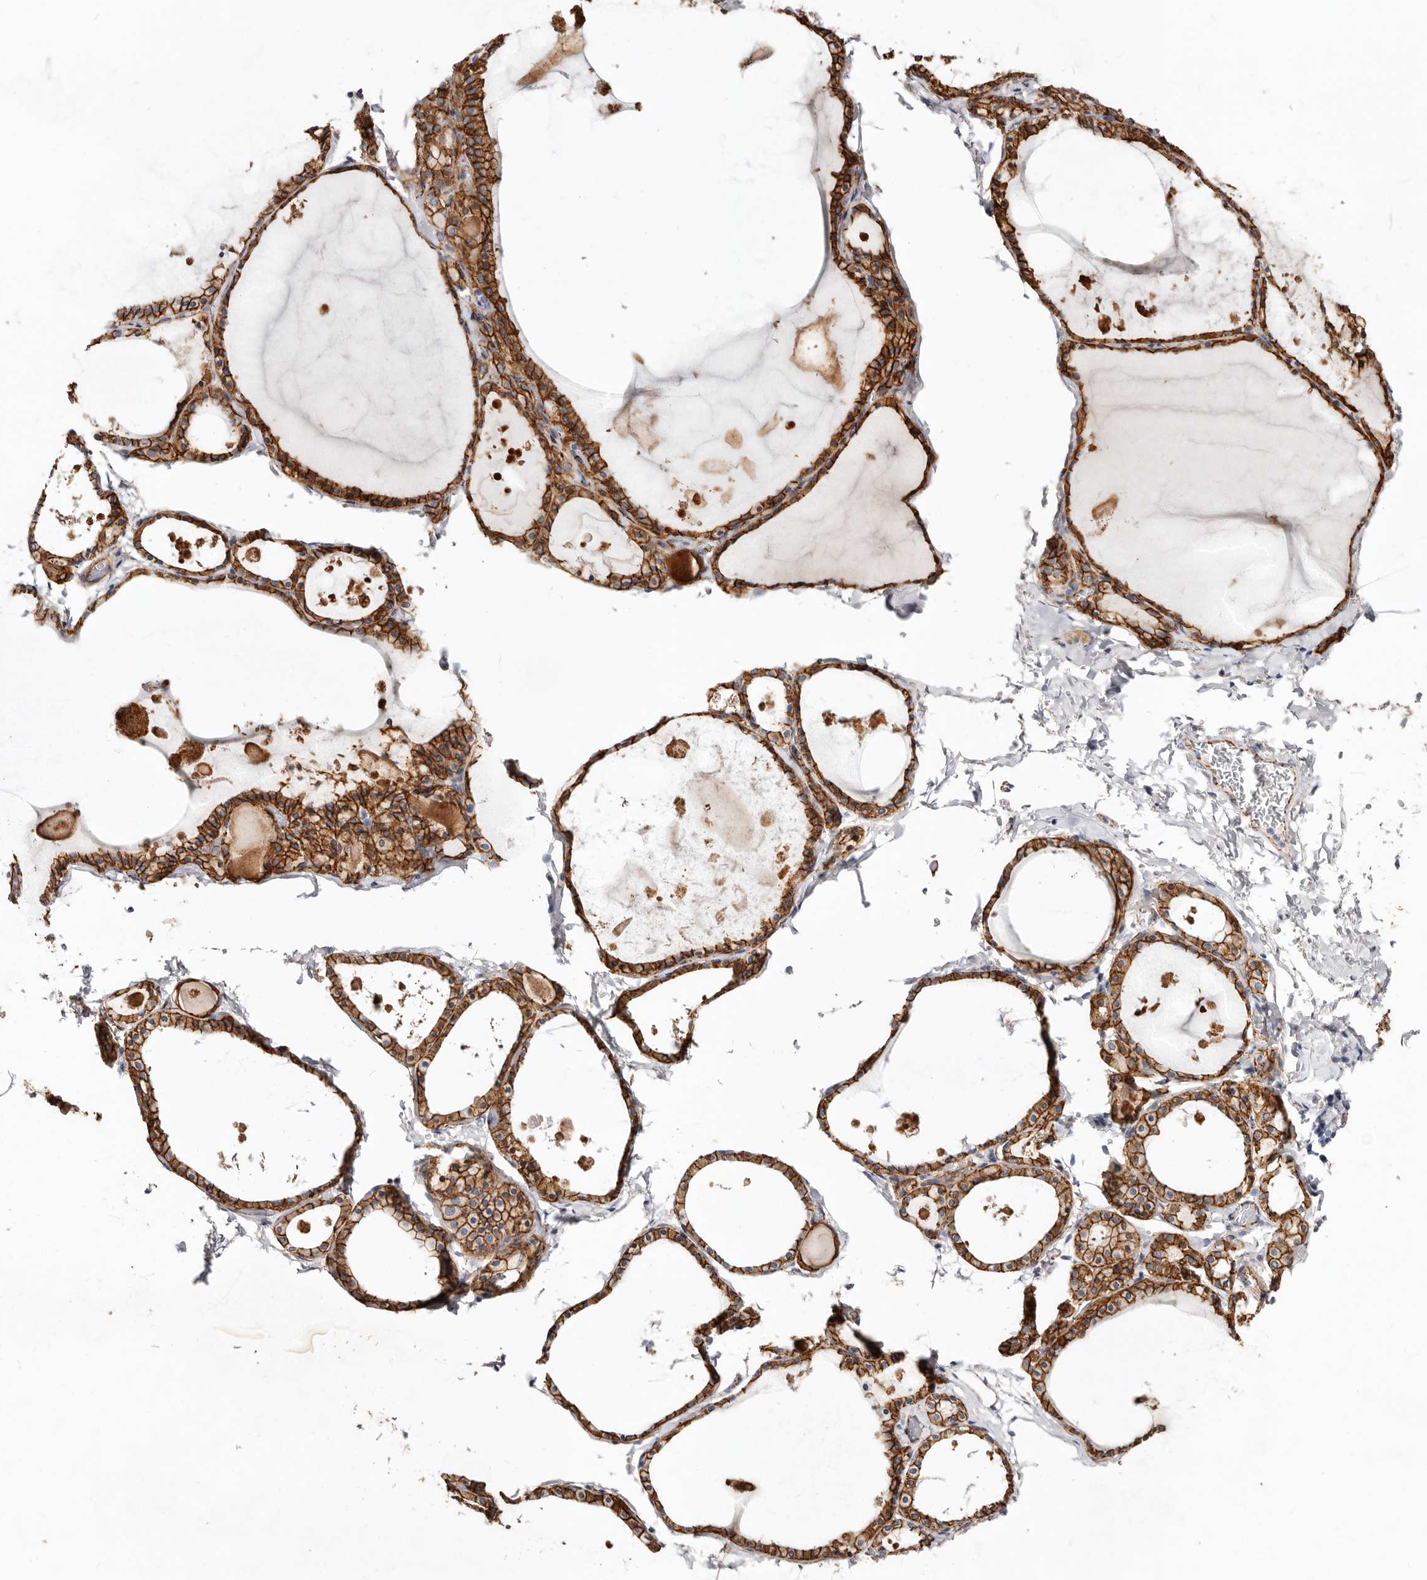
{"staining": {"intensity": "strong", "quantity": ">75%", "location": "cytoplasmic/membranous"}, "tissue": "thyroid gland", "cell_type": "Glandular cells", "image_type": "normal", "snomed": [{"axis": "morphology", "description": "Normal tissue, NOS"}, {"axis": "topography", "description": "Thyroid gland"}], "caption": "Protein expression analysis of benign human thyroid gland reveals strong cytoplasmic/membranous staining in approximately >75% of glandular cells.", "gene": "CTNNB1", "patient": {"sex": "male", "age": 56}}